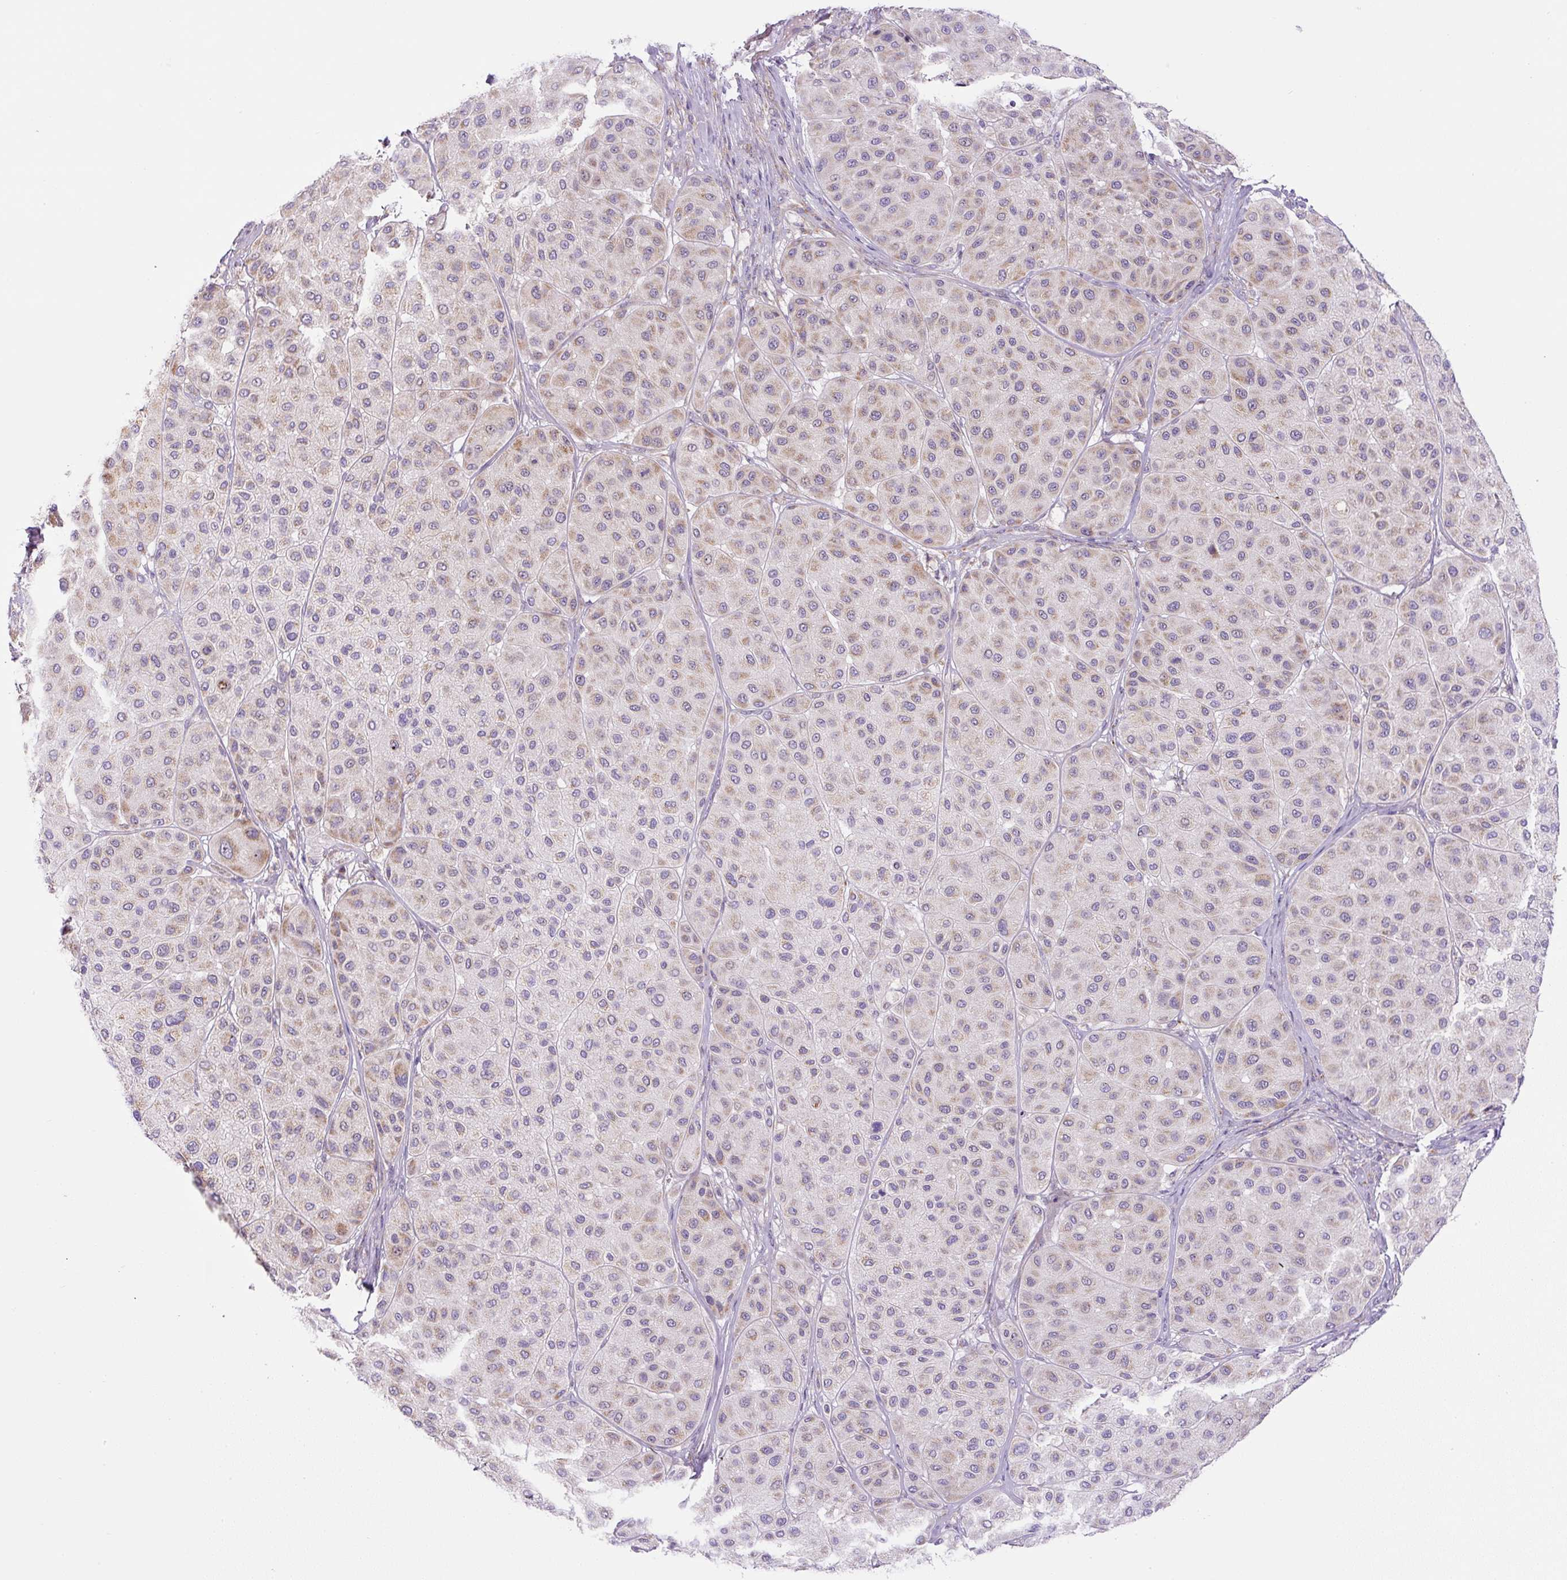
{"staining": {"intensity": "weak", "quantity": ">75%", "location": "cytoplasmic/membranous"}, "tissue": "melanoma", "cell_type": "Tumor cells", "image_type": "cancer", "snomed": [{"axis": "morphology", "description": "Malignant melanoma, Metastatic site"}, {"axis": "topography", "description": "Smooth muscle"}], "caption": "Brown immunohistochemical staining in human malignant melanoma (metastatic site) reveals weak cytoplasmic/membranous staining in about >75% of tumor cells.", "gene": "ZNF596", "patient": {"sex": "male", "age": 41}}